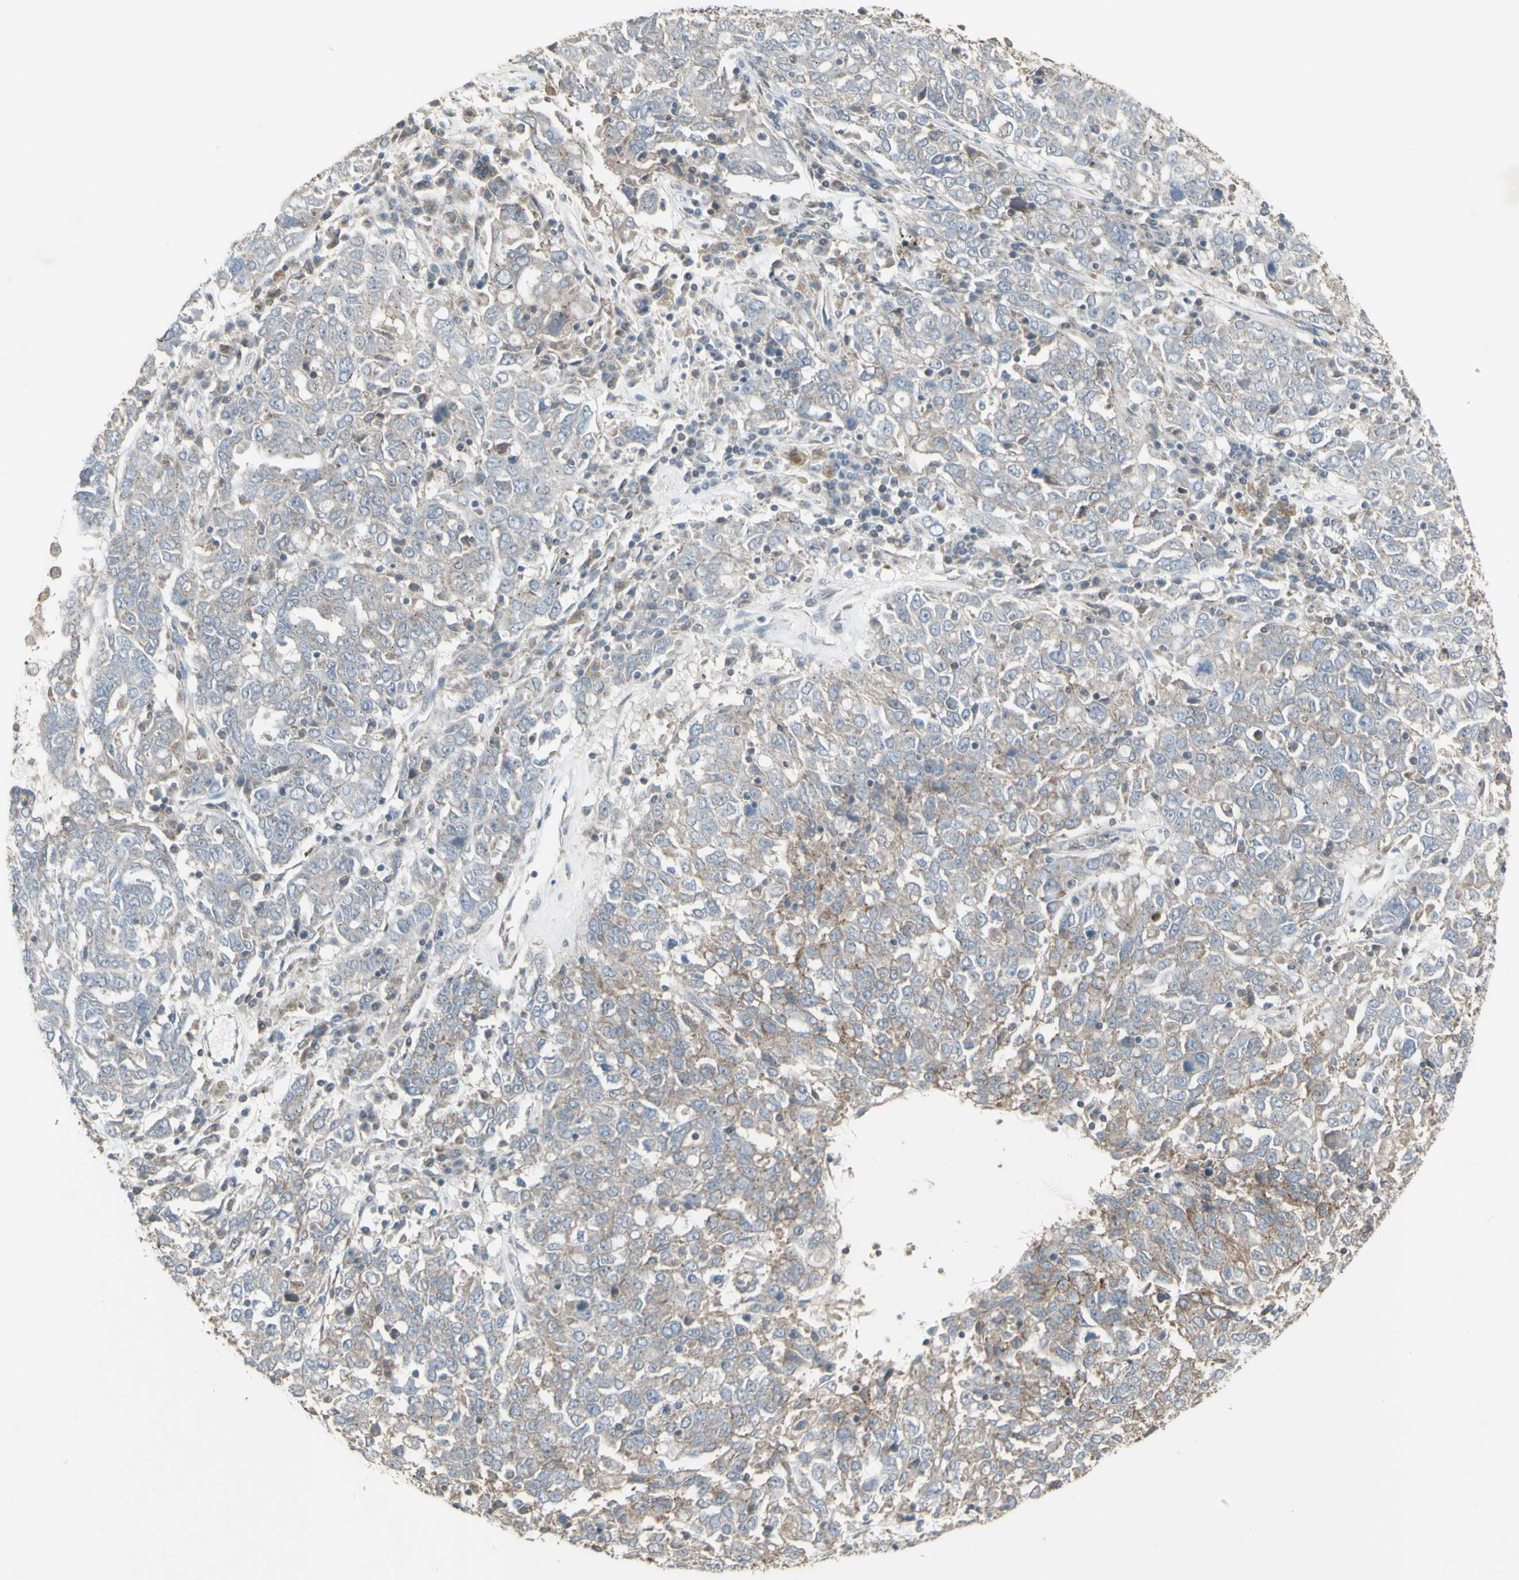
{"staining": {"intensity": "weak", "quantity": "25%-75%", "location": "cytoplasmic/membranous"}, "tissue": "ovarian cancer", "cell_type": "Tumor cells", "image_type": "cancer", "snomed": [{"axis": "morphology", "description": "Carcinoma, endometroid"}, {"axis": "topography", "description": "Ovary"}], "caption": "Endometroid carcinoma (ovarian) stained with a protein marker exhibits weak staining in tumor cells.", "gene": "FXYD3", "patient": {"sex": "female", "age": 62}}